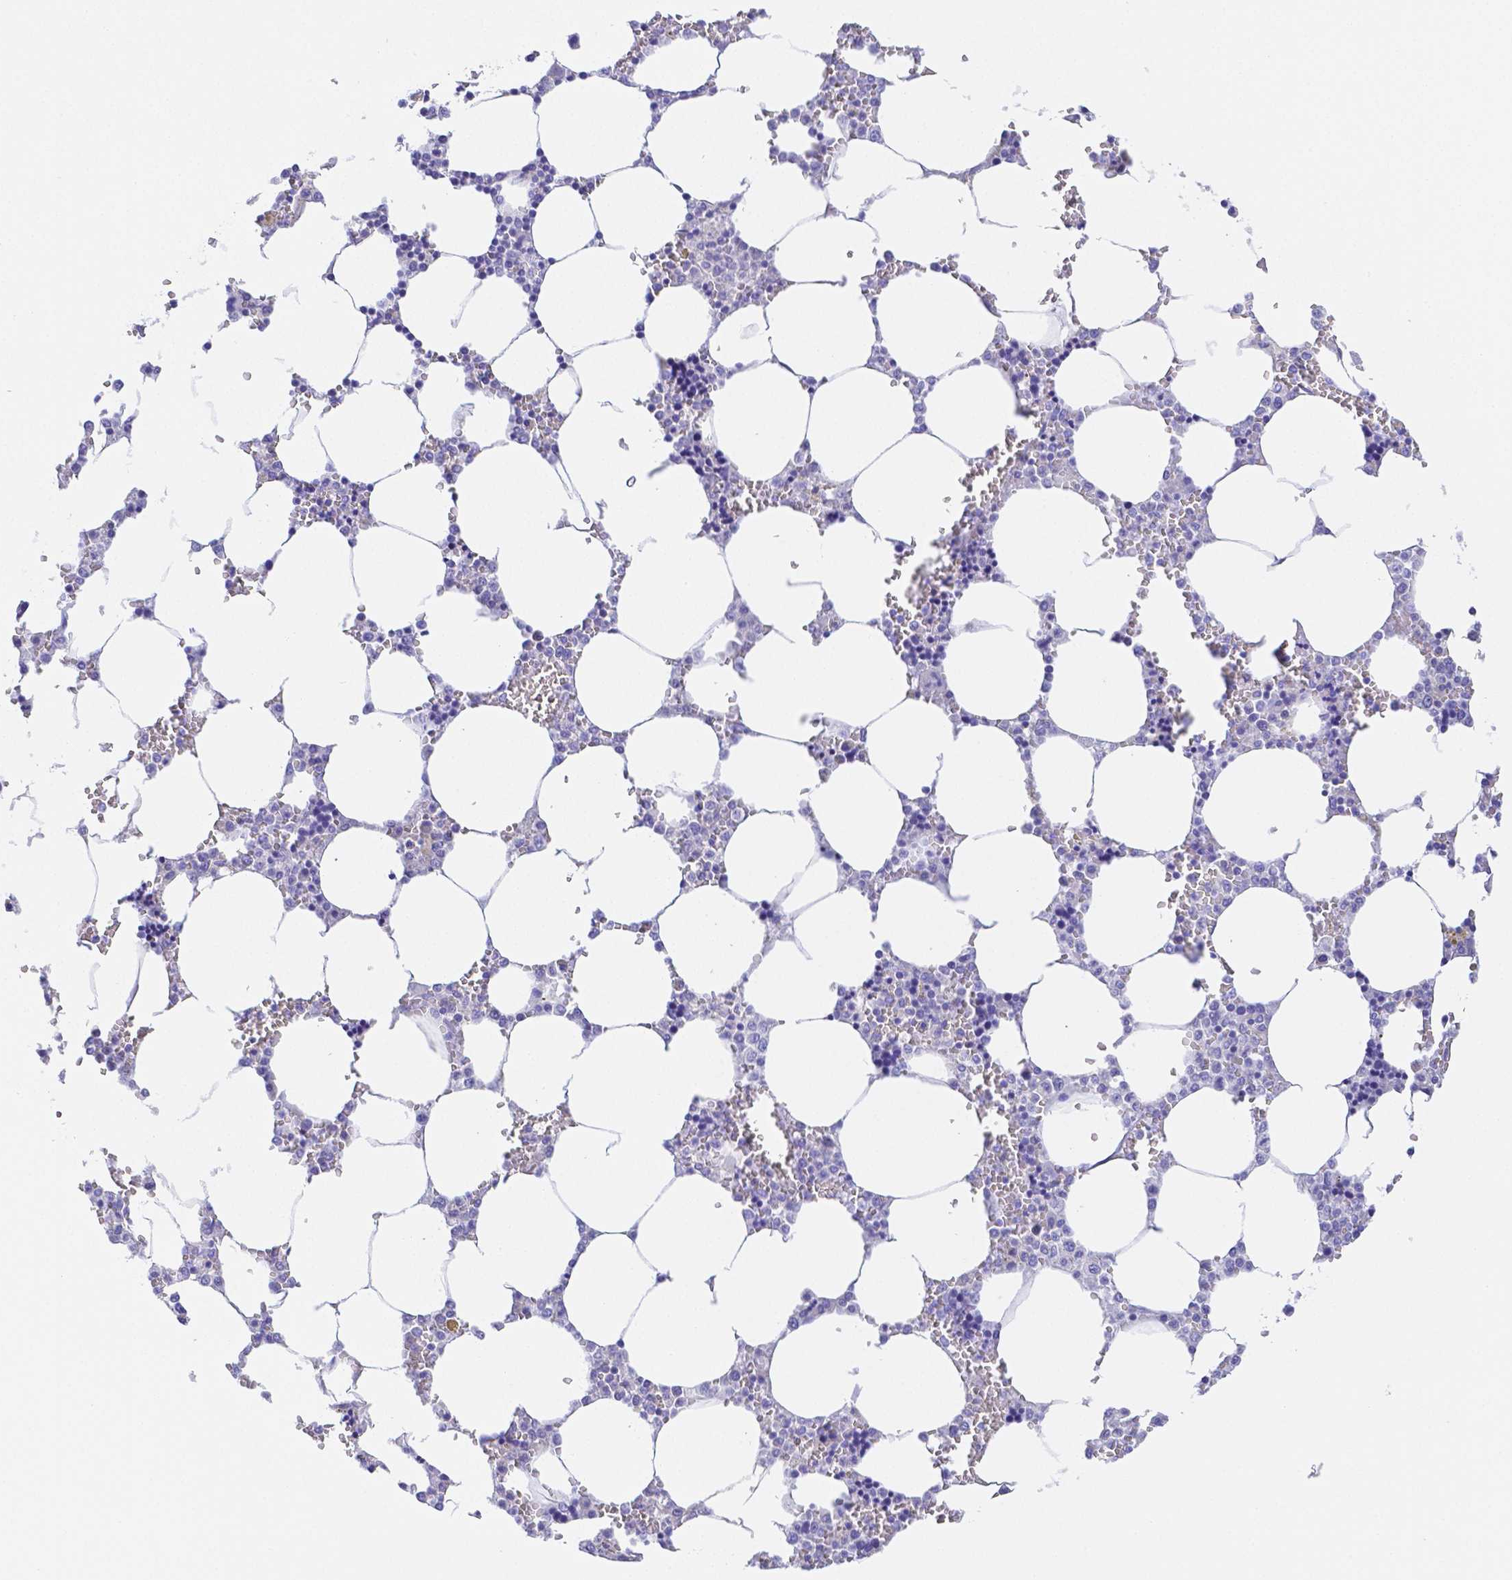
{"staining": {"intensity": "negative", "quantity": "none", "location": "none"}, "tissue": "bone marrow", "cell_type": "Hematopoietic cells", "image_type": "normal", "snomed": [{"axis": "morphology", "description": "Normal tissue, NOS"}, {"axis": "topography", "description": "Bone marrow"}], "caption": "An immunohistochemistry (IHC) image of normal bone marrow is shown. There is no staining in hematopoietic cells of bone marrow. Brightfield microscopy of IHC stained with DAB (brown) and hematoxylin (blue), captured at high magnification.", "gene": "ZG16B", "patient": {"sex": "male", "age": 64}}